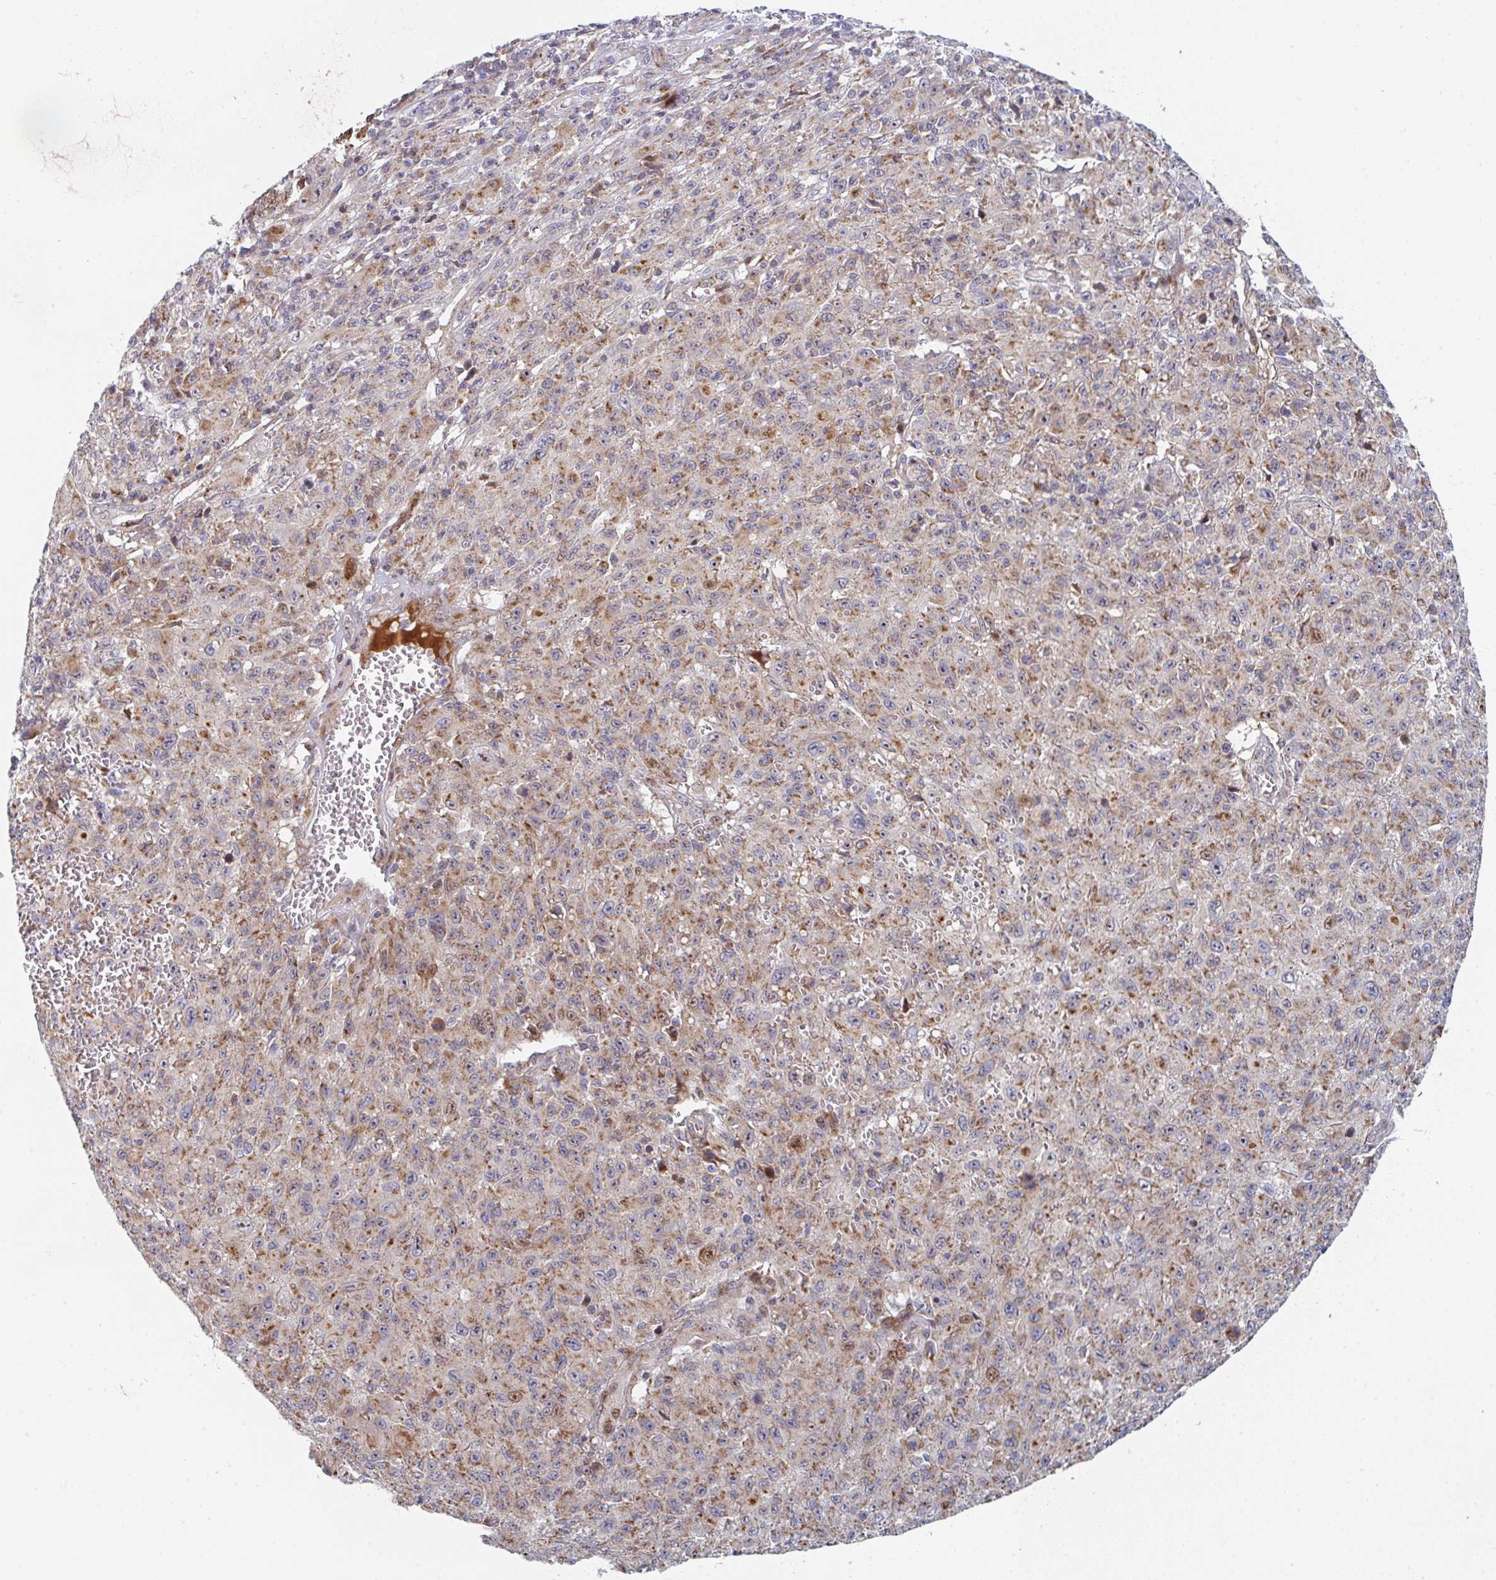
{"staining": {"intensity": "moderate", "quantity": "25%-75%", "location": "cytoplasmic/membranous"}, "tissue": "melanoma", "cell_type": "Tumor cells", "image_type": "cancer", "snomed": [{"axis": "morphology", "description": "Malignant melanoma, NOS"}, {"axis": "topography", "description": "Skin"}], "caption": "Malignant melanoma was stained to show a protein in brown. There is medium levels of moderate cytoplasmic/membranous staining in about 25%-75% of tumor cells. The staining was performed using DAB (3,3'-diaminobenzidine), with brown indicating positive protein expression. Nuclei are stained blue with hematoxylin.", "gene": "ZNF644", "patient": {"sex": "male", "age": 46}}